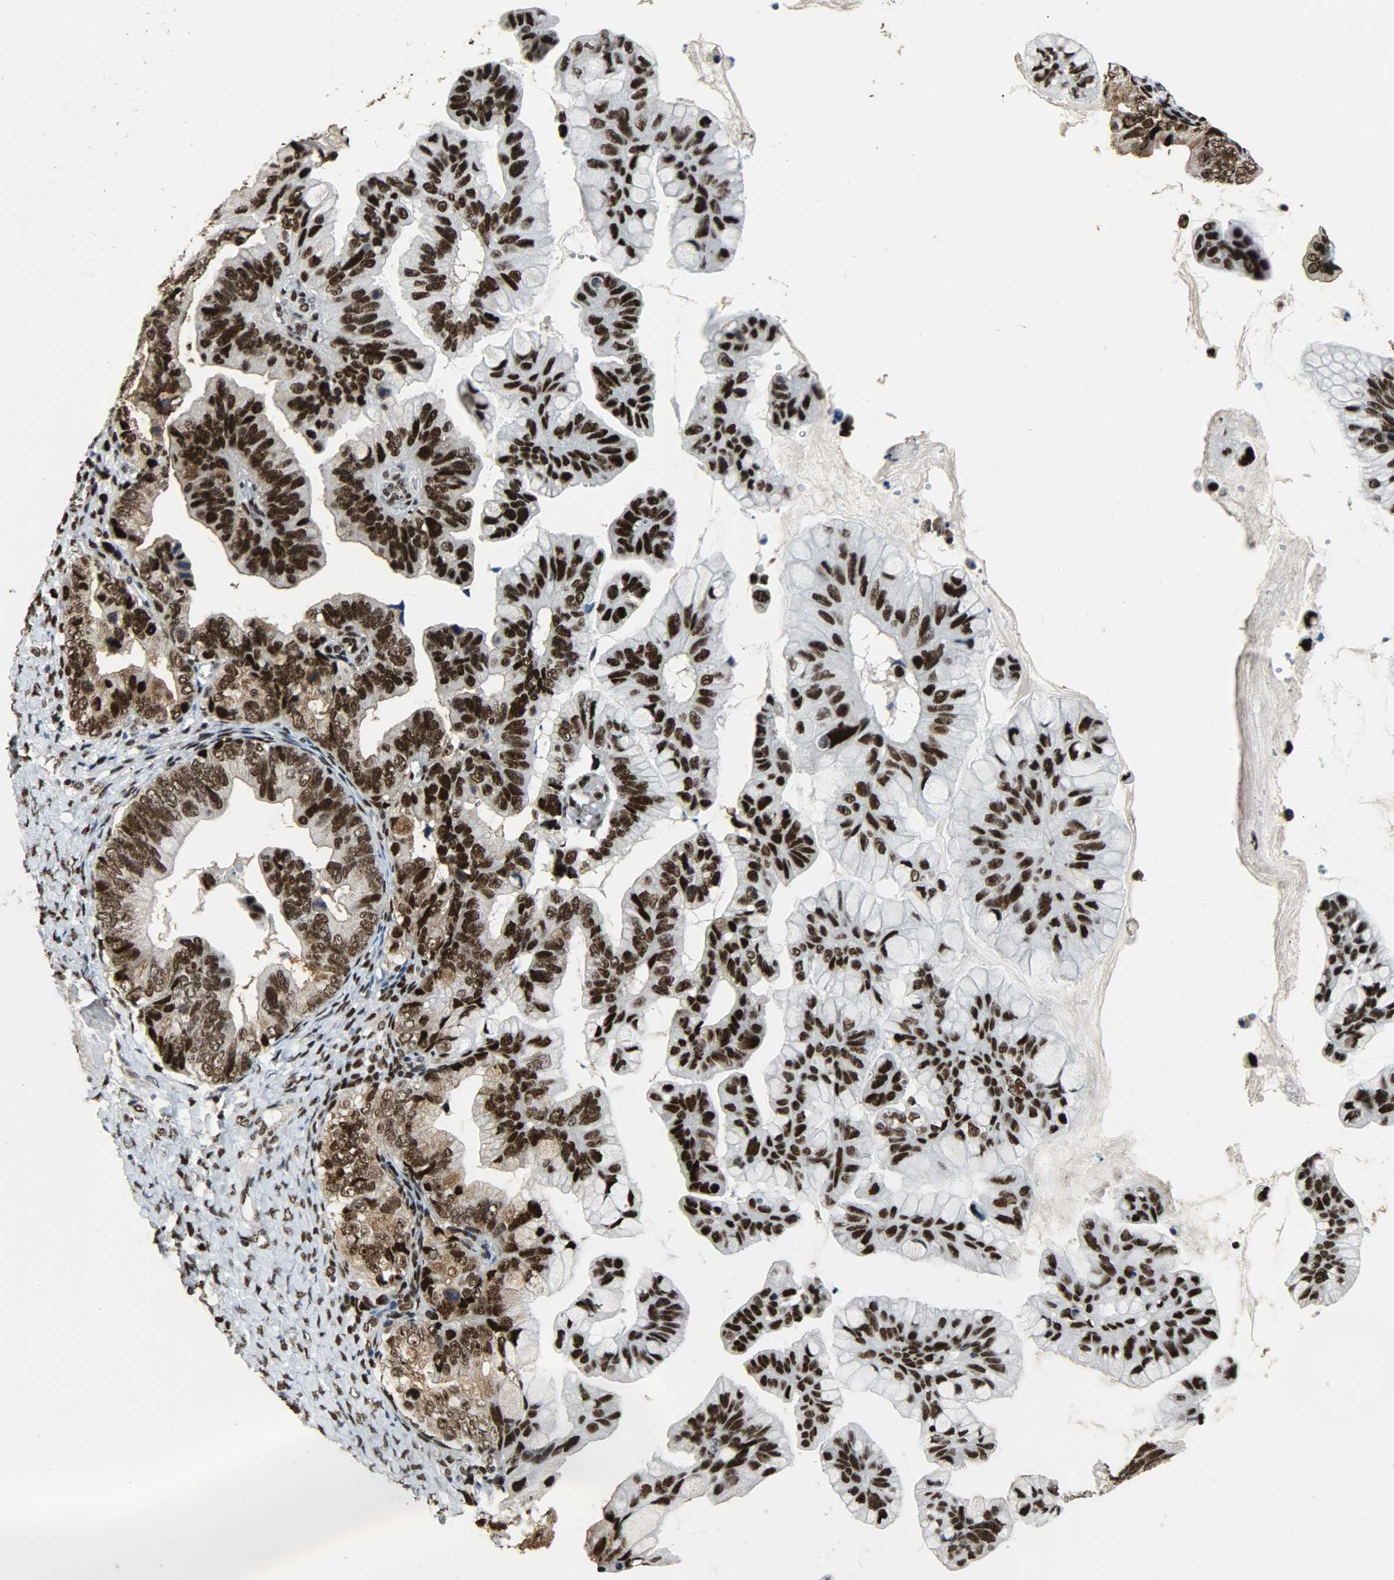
{"staining": {"intensity": "strong", "quantity": ">75%", "location": "cytoplasmic/membranous,nuclear"}, "tissue": "ovarian cancer", "cell_type": "Tumor cells", "image_type": "cancer", "snomed": [{"axis": "morphology", "description": "Cystadenocarcinoma, mucinous, NOS"}, {"axis": "topography", "description": "Ovary"}], "caption": "The photomicrograph displays immunohistochemical staining of ovarian mucinous cystadenocarcinoma. There is strong cytoplasmic/membranous and nuclear expression is identified in about >75% of tumor cells.", "gene": "SSB", "patient": {"sex": "female", "age": 36}}